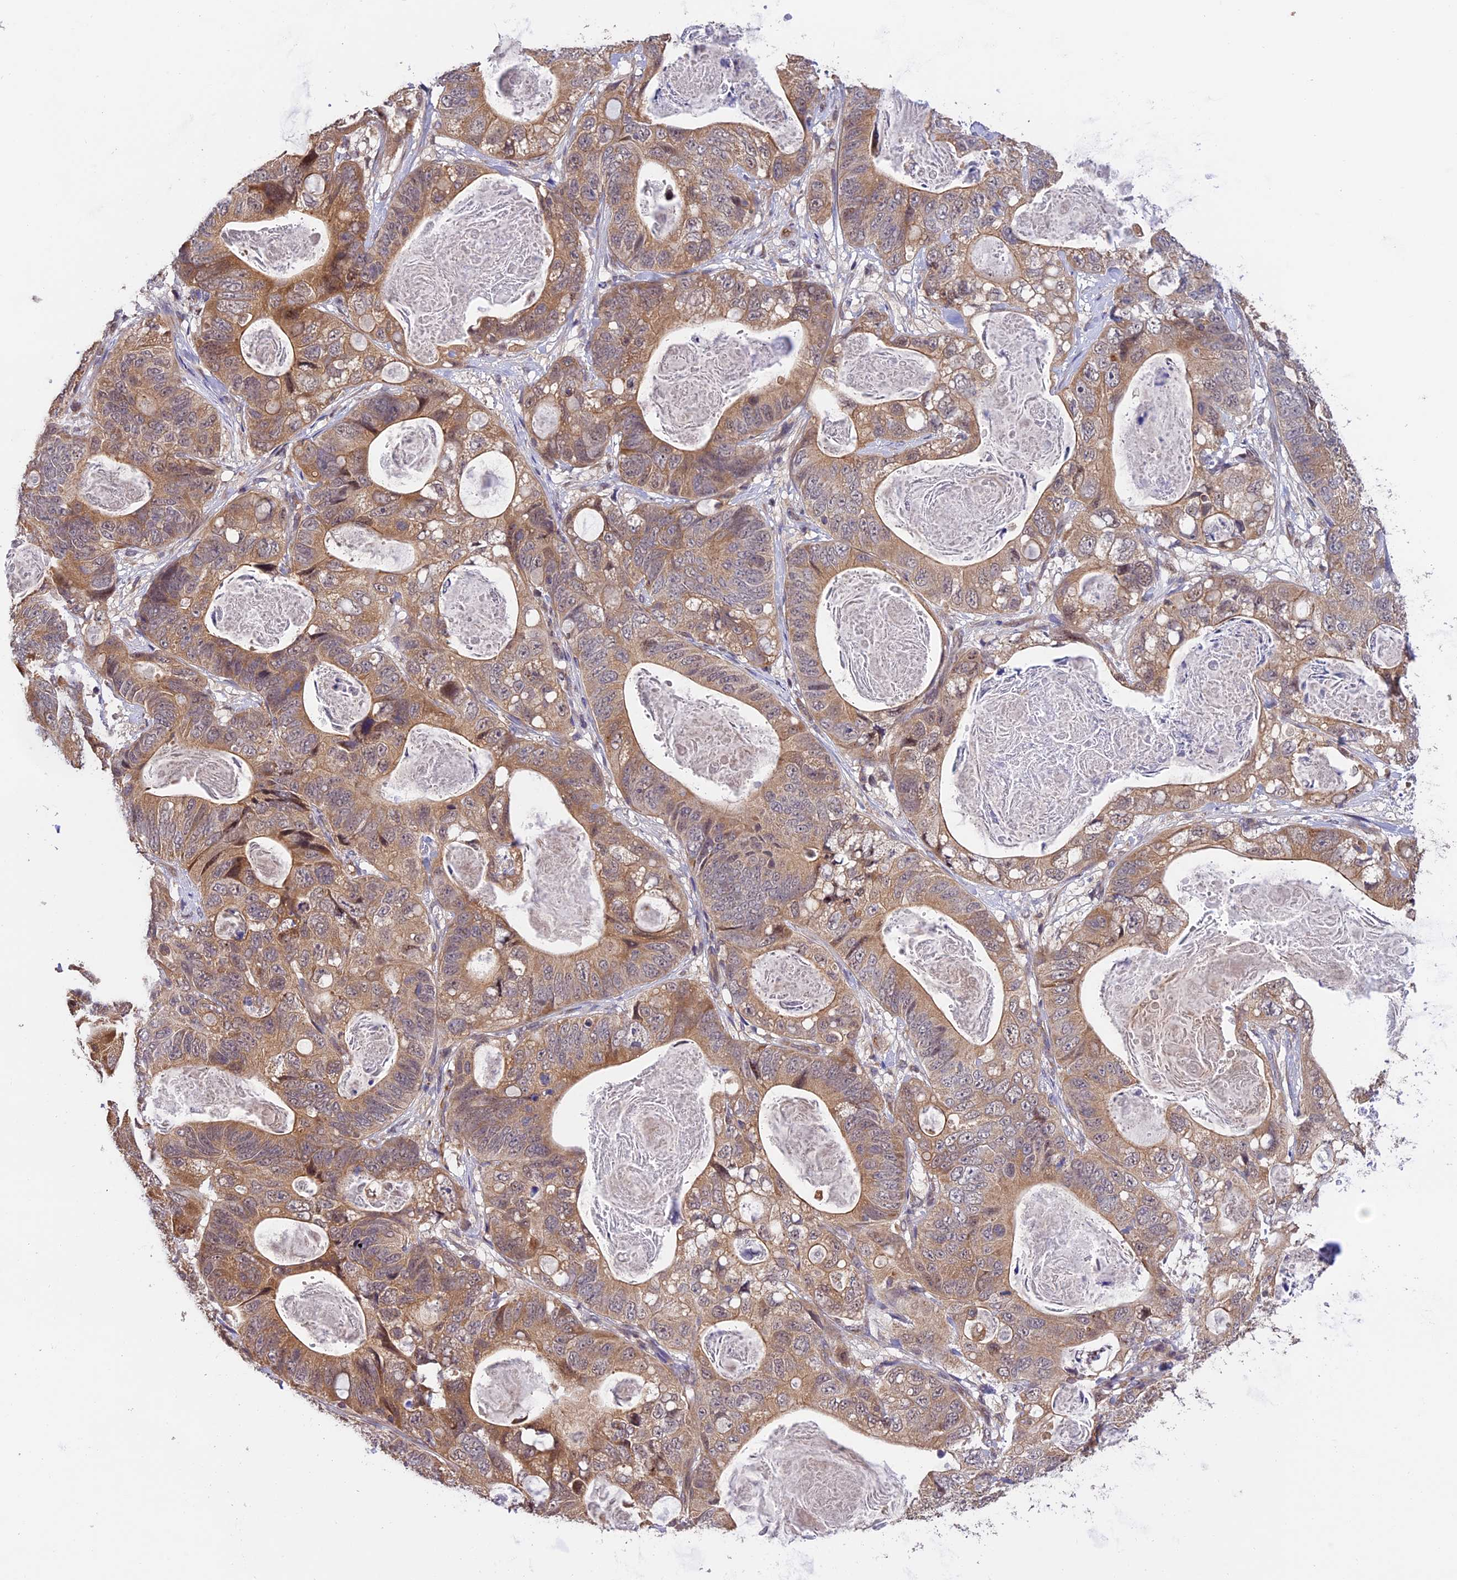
{"staining": {"intensity": "moderate", "quantity": ">75%", "location": "cytoplasmic/membranous"}, "tissue": "stomach cancer", "cell_type": "Tumor cells", "image_type": "cancer", "snomed": [{"axis": "morphology", "description": "Normal tissue, NOS"}, {"axis": "morphology", "description": "Adenocarcinoma, NOS"}, {"axis": "topography", "description": "Stomach"}], "caption": "Human stomach adenocarcinoma stained with a protein marker exhibits moderate staining in tumor cells.", "gene": "MNS1", "patient": {"sex": "female", "age": 89}}